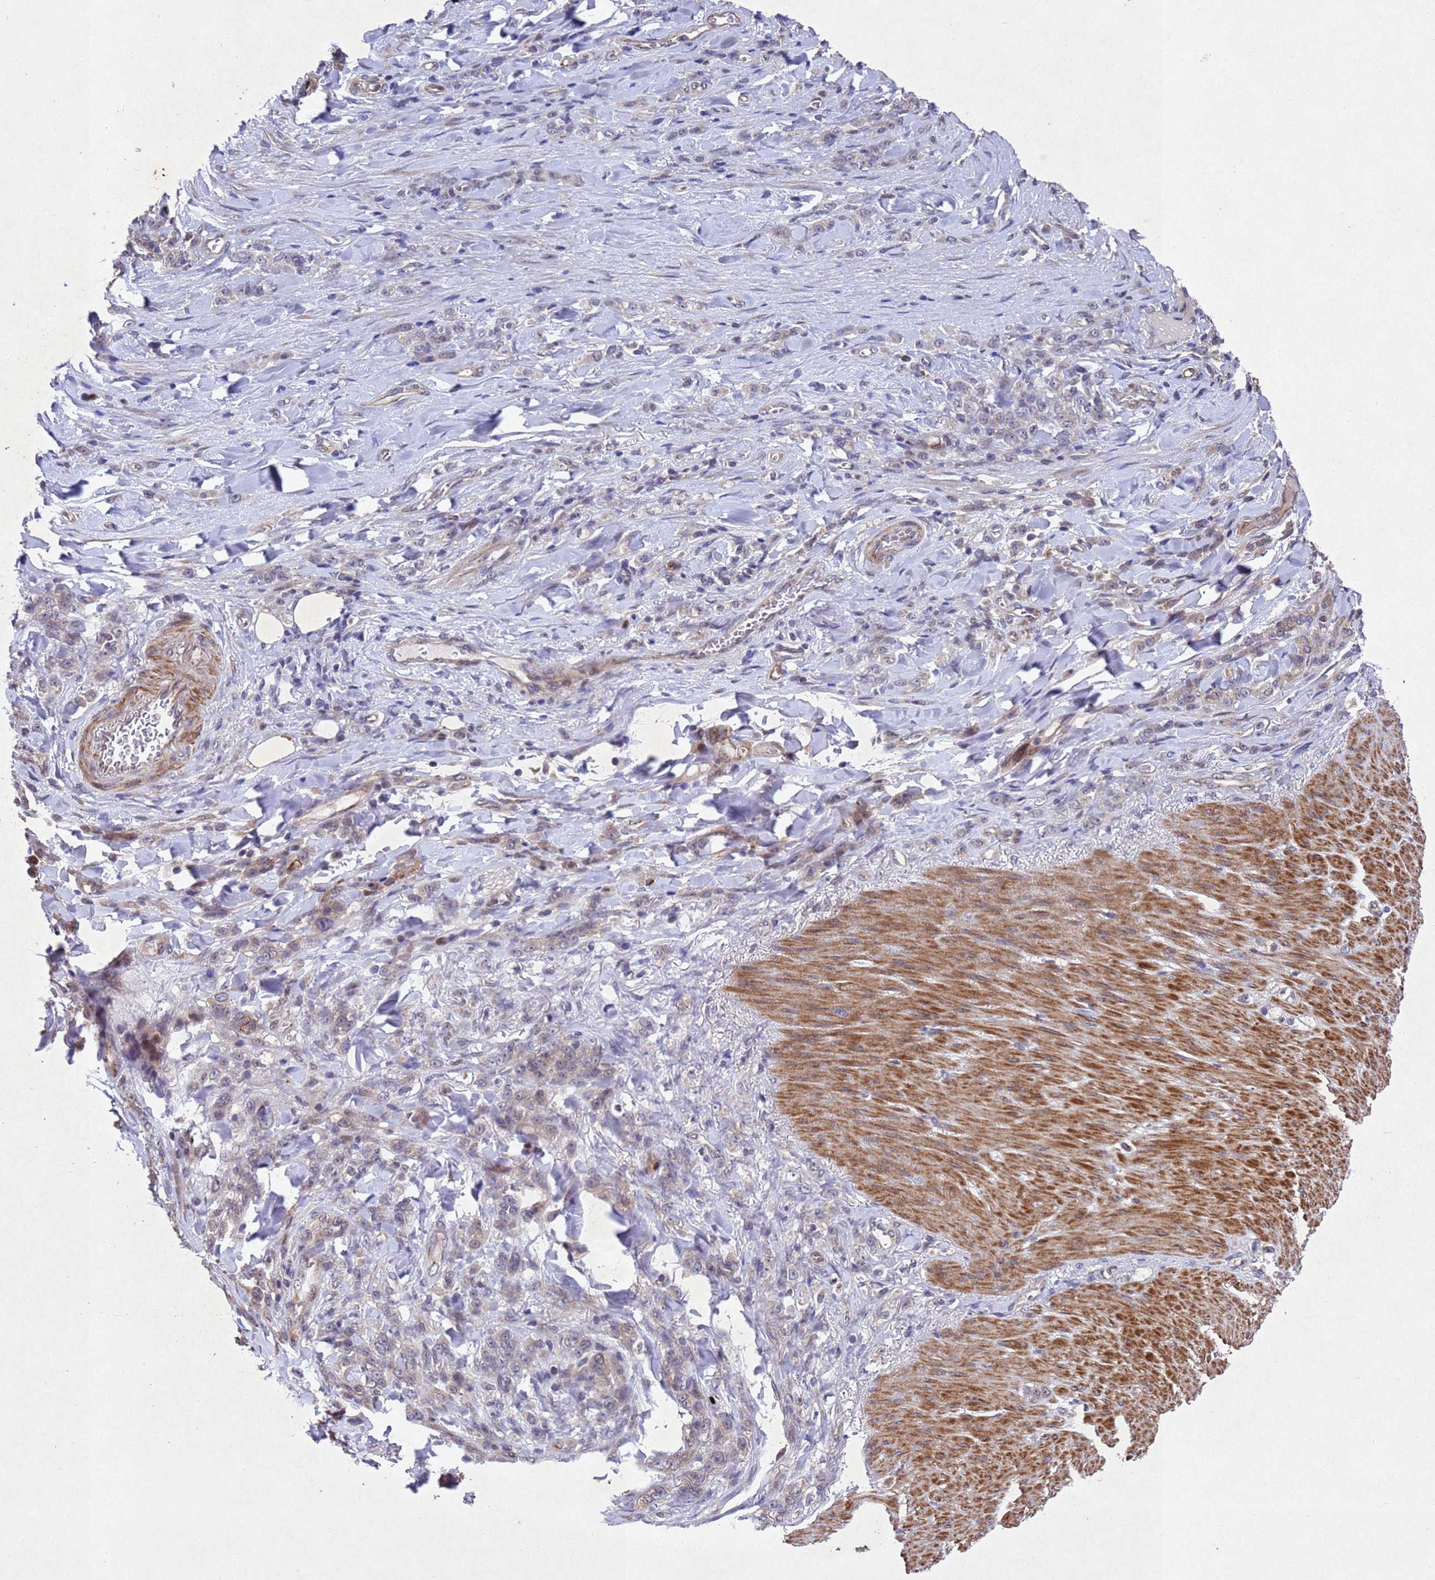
{"staining": {"intensity": "weak", "quantity": "<25%", "location": "cytoplasmic/membranous"}, "tissue": "stomach cancer", "cell_type": "Tumor cells", "image_type": "cancer", "snomed": [{"axis": "morphology", "description": "Normal tissue, NOS"}, {"axis": "morphology", "description": "Adenocarcinoma, NOS"}, {"axis": "topography", "description": "Stomach"}], "caption": "This is an immunohistochemistry photomicrograph of human stomach cancer (adenocarcinoma). There is no positivity in tumor cells.", "gene": "TBK1", "patient": {"sex": "male", "age": 82}}